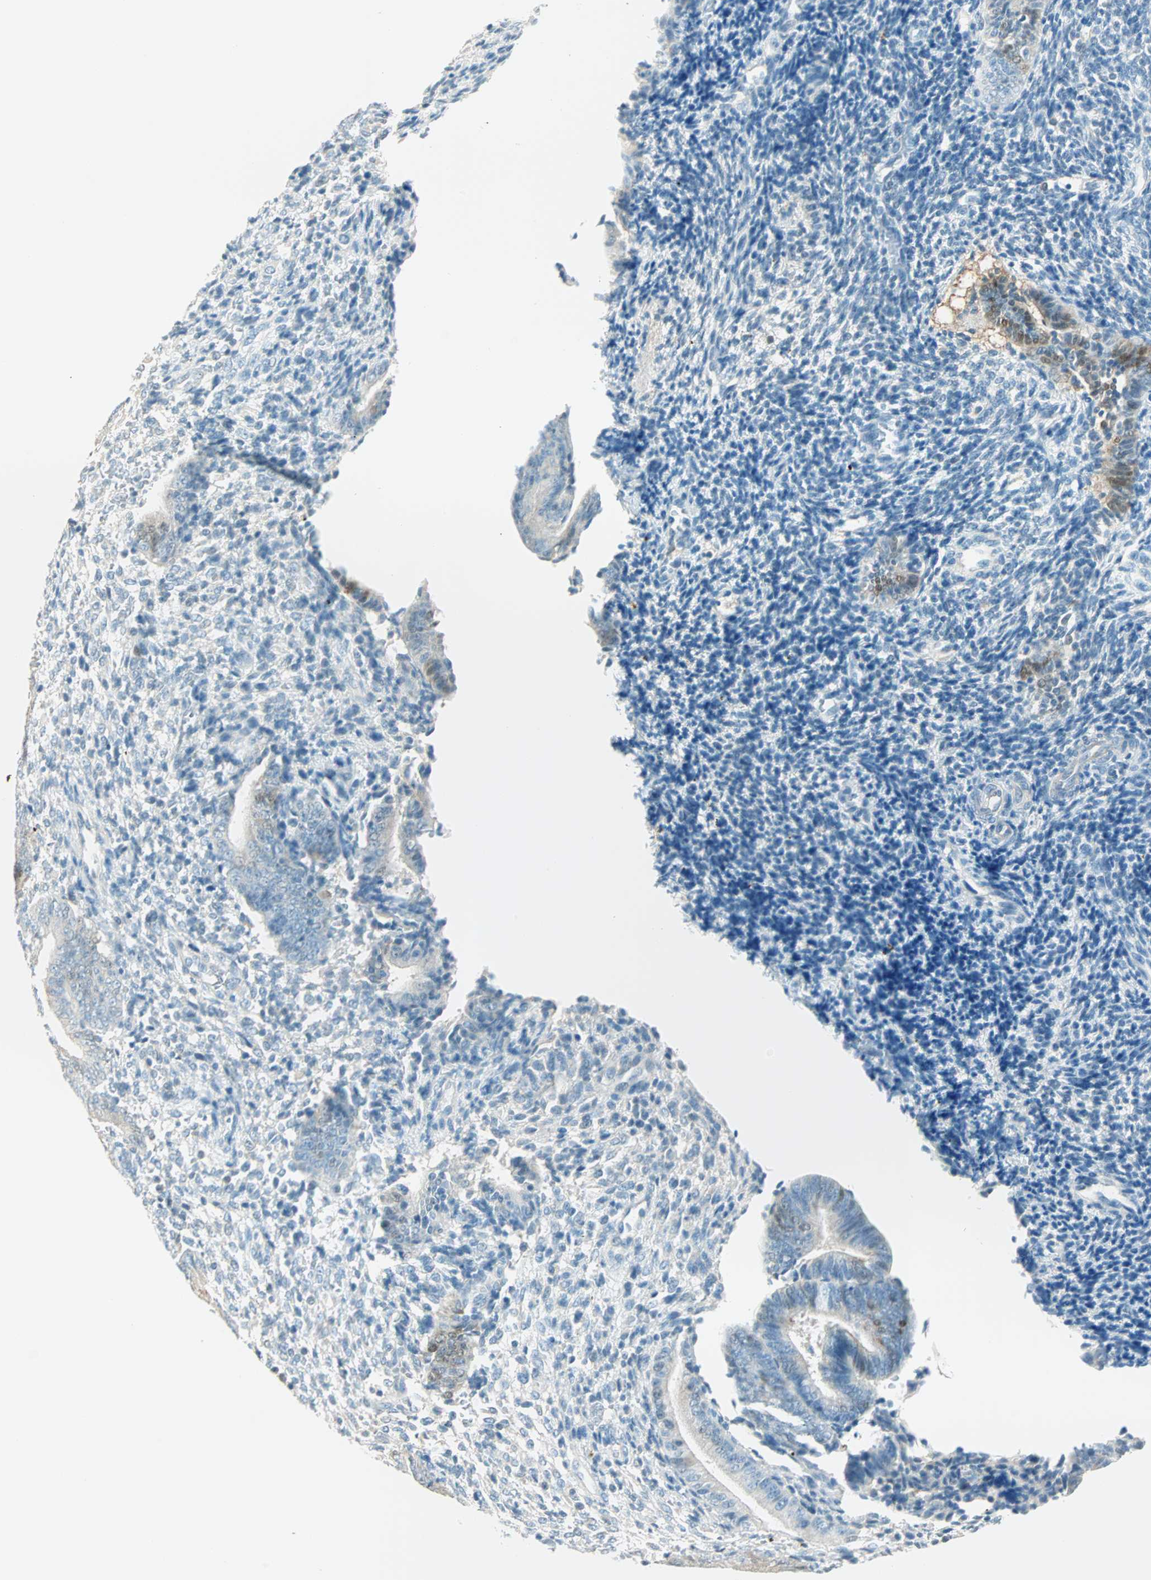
{"staining": {"intensity": "negative", "quantity": "none", "location": "none"}, "tissue": "endometrium", "cell_type": "Cells in endometrial stroma", "image_type": "normal", "snomed": [{"axis": "morphology", "description": "Normal tissue, NOS"}, {"axis": "topography", "description": "Uterus"}, {"axis": "topography", "description": "Endometrium"}], "caption": "Normal endometrium was stained to show a protein in brown. There is no significant expression in cells in endometrial stroma. (Stains: DAB immunohistochemistry with hematoxylin counter stain, Microscopy: brightfield microscopy at high magnification).", "gene": "S100A1", "patient": {"sex": "female", "age": 33}}